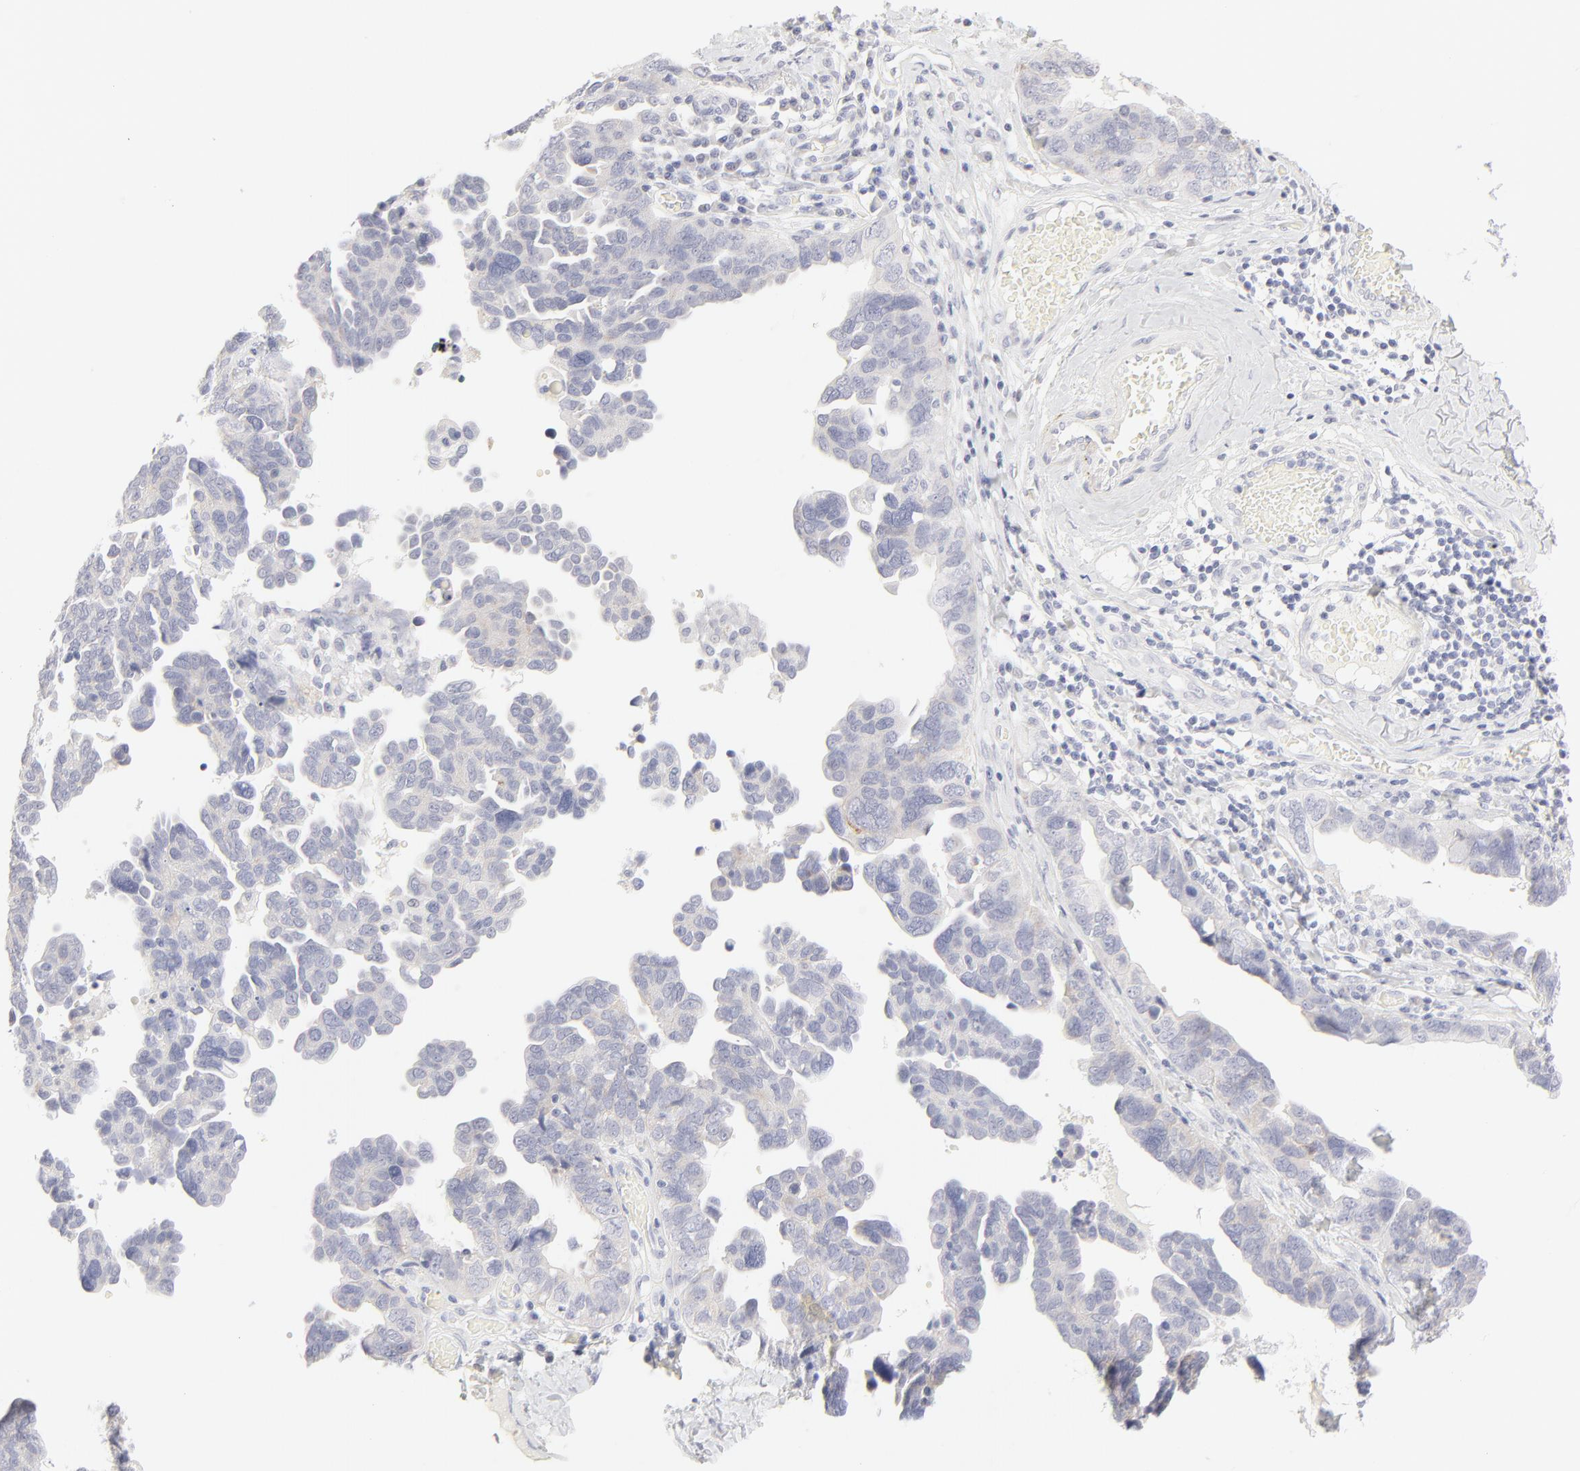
{"staining": {"intensity": "negative", "quantity": "none", "location": "none"}, "tissue": "ovarian cancer", "cell_type": "Tumor cells", "image_type": "cancer", "snomed": [{"axis": "morphology", "description": "Cystadenocarcinoma, serous, NOS"}, {"axis": "topography", "description": "Ovary"}], "caption": "Ovarian serous cystadenocarcinoma was stained to show a protein in brown. There is no significant positivity in tumor cells.", "gene": "NPNT", "patient": {"sex": "female", "age": 64}}